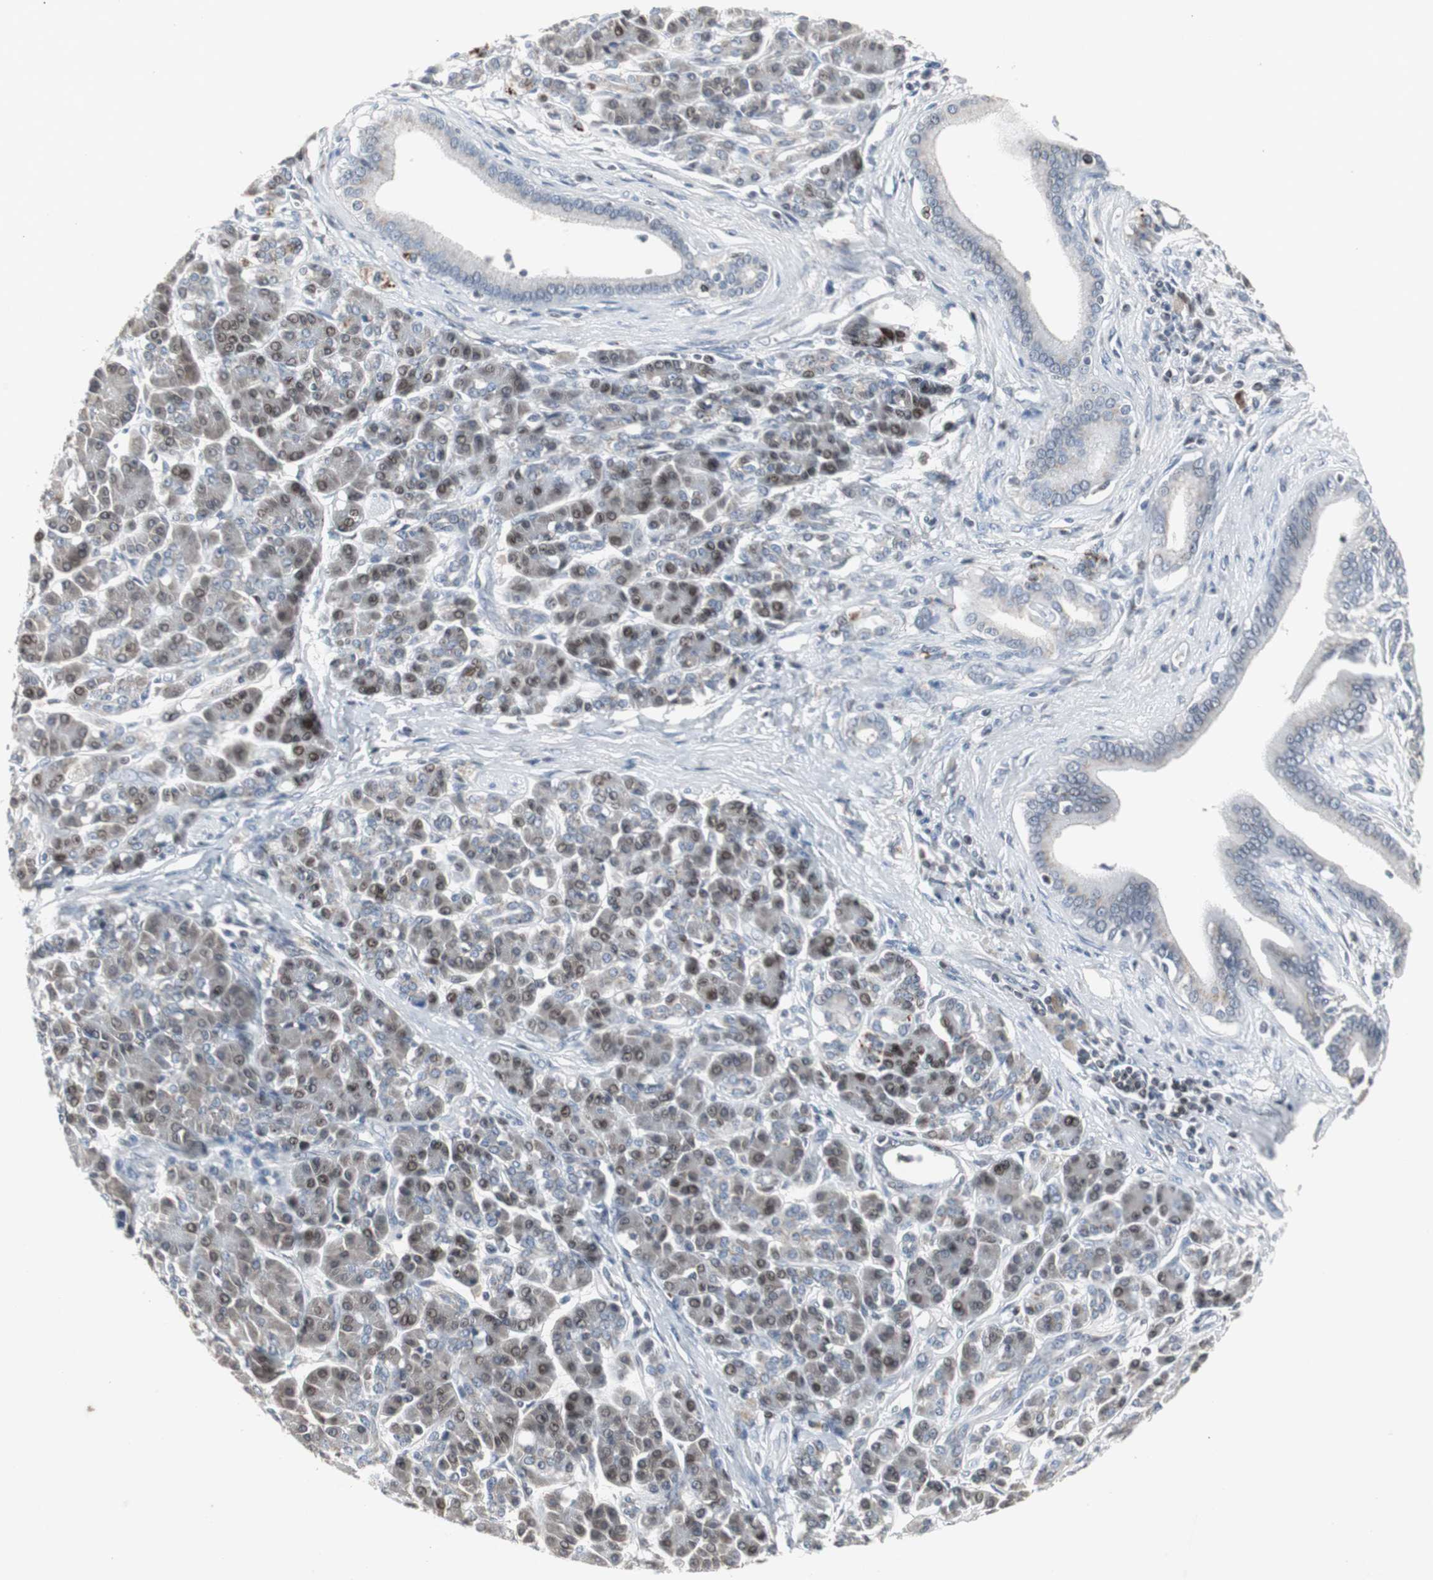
{"staining": {"intensity": "moderate", "quantity": "25%-75%", "location": "nuclear"}, "tissue": "pancreatic cancer", "cell_type": "Tumor cells", "image_type": "cancer", "snomed": [{"axis": "morphology", "description": "Adenocarcinoma, NOS"}, {"axis": "topography", "description": "Pancreas"}], "caption": "This photomicrograph shows immunohistochemistry (IHC) staining of pancreatic cancer, with medium moderate nuclear positivity in approximately 25%-75% of tumor cells.", "gene": "ZNF396", "patient": {"sex": "male", "age": 59}}